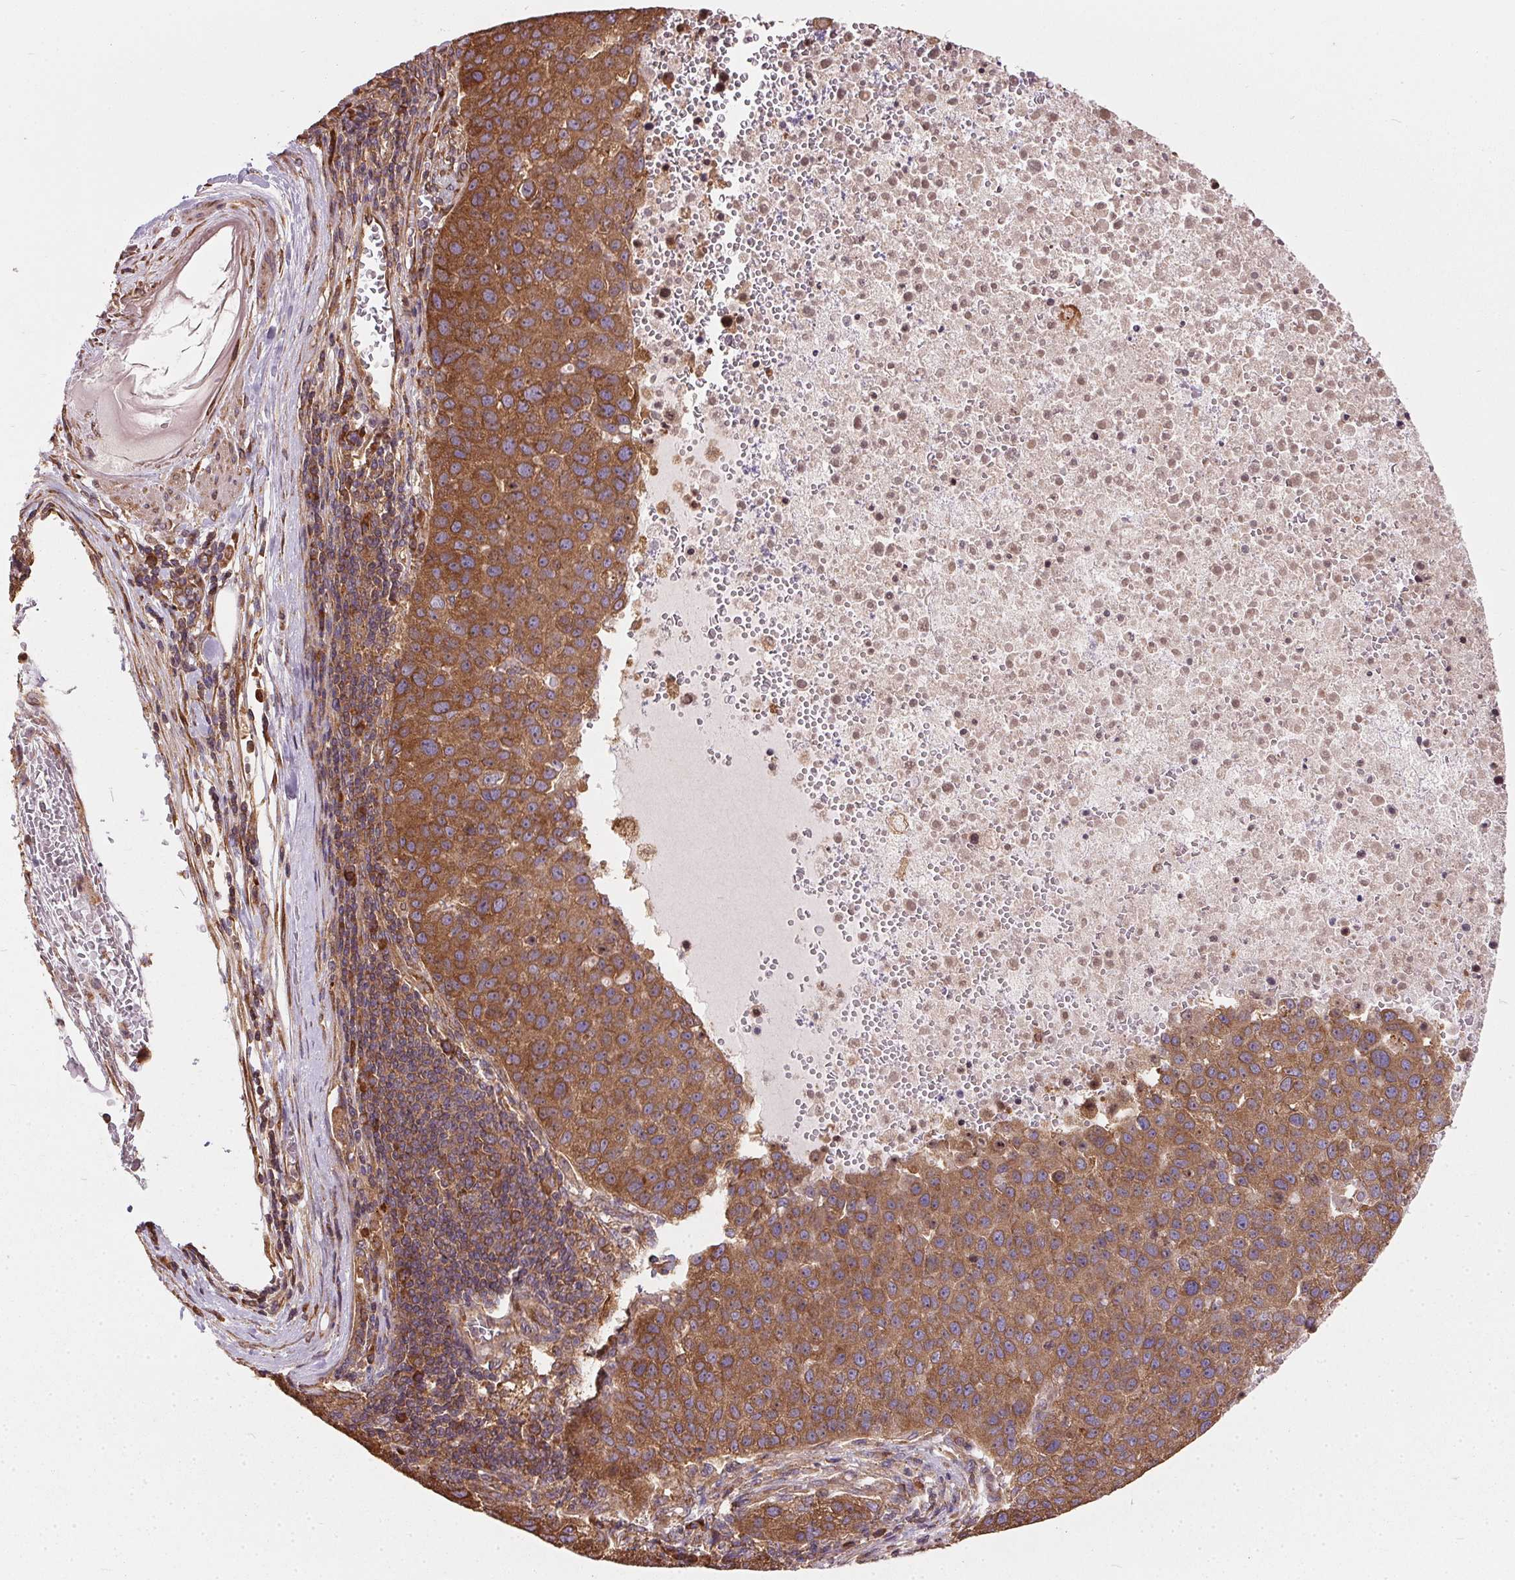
{"staining": {"intensity": "strong", "quantity": ">75%", "location": "cytoplasmic/membranous"}, "tissue": "pancreatic cancer", "cell_type": "Tumor cells", "image_type": "cancer", "snomed": [{"axis": "morphology", "description": "Adenocarcinoma, NOS"}, {"axis": "topography", "description": "Pancreas"}], "caption": "This photomicrograph reveals pancreatic adenocarcinoma stained with immunohistochemistry (IHC) to label a protein in brown. The cytoplasmic/membranous of tumor cells show strong positivity for the protein. Nuclei are counter-stained blue.", "gene": "EIF2S1", "patient": {"sex": "female", "age": 61}}